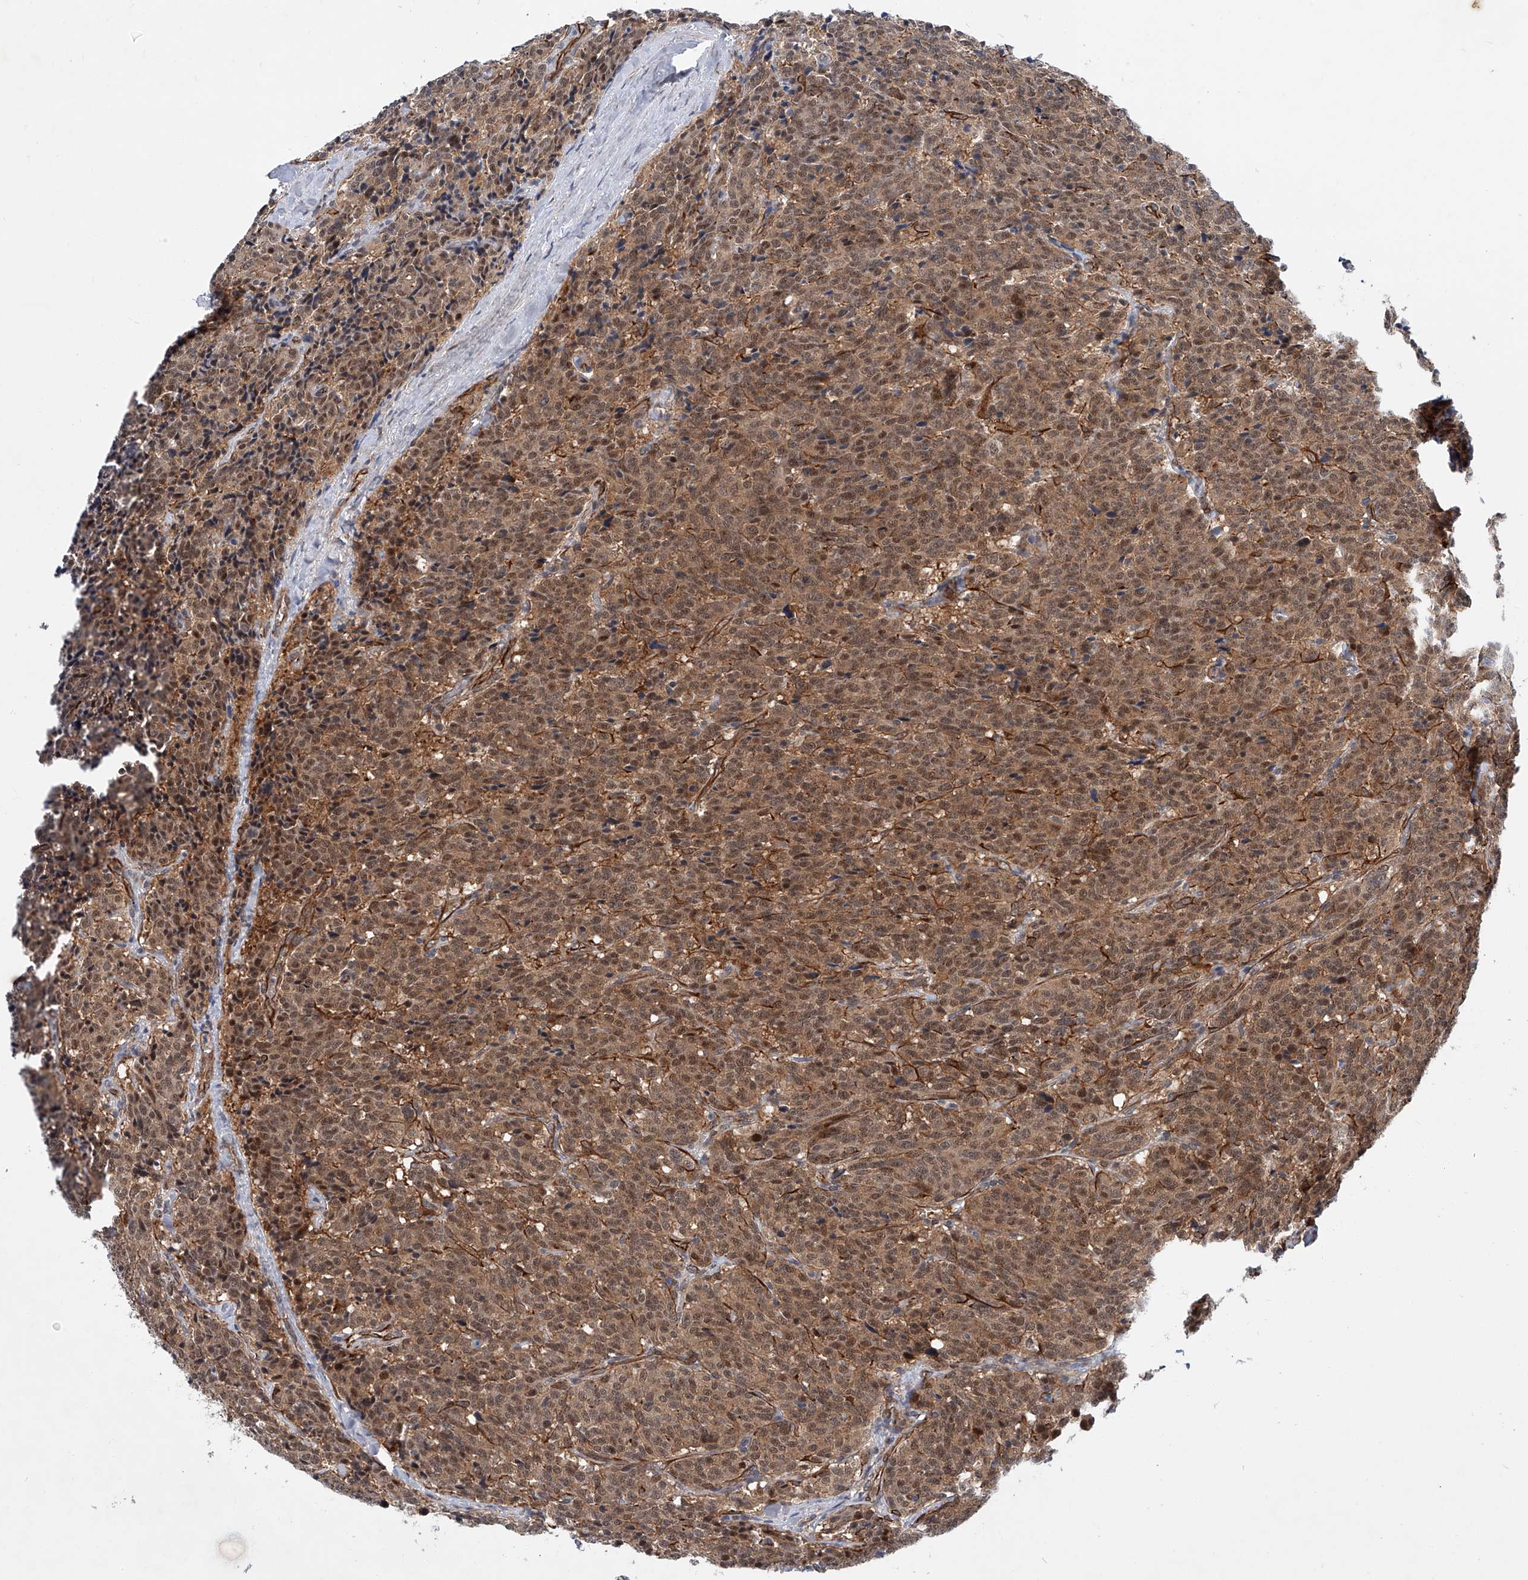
{"staining": {"intensity": "moderate", "quantity": ">75%", "location": "cytoplasmic/membranous,nuclear"}, "tissue": "carcinoid", "cell_type": "Tumor cells", "image_type": "cancer", "snomed": [{"axis": "morphology", "description": "Carcinoid, malignant, NOS"}, {"axis": "topography", "description": "Lung"}], "caption": "Moderate cytoplasmic/membranous and nuclear staining is appreciated in about >75% of tumor cells in carcinoid.", "gene": "AMD1", "patient": {"sex": "female", "age": 46}}